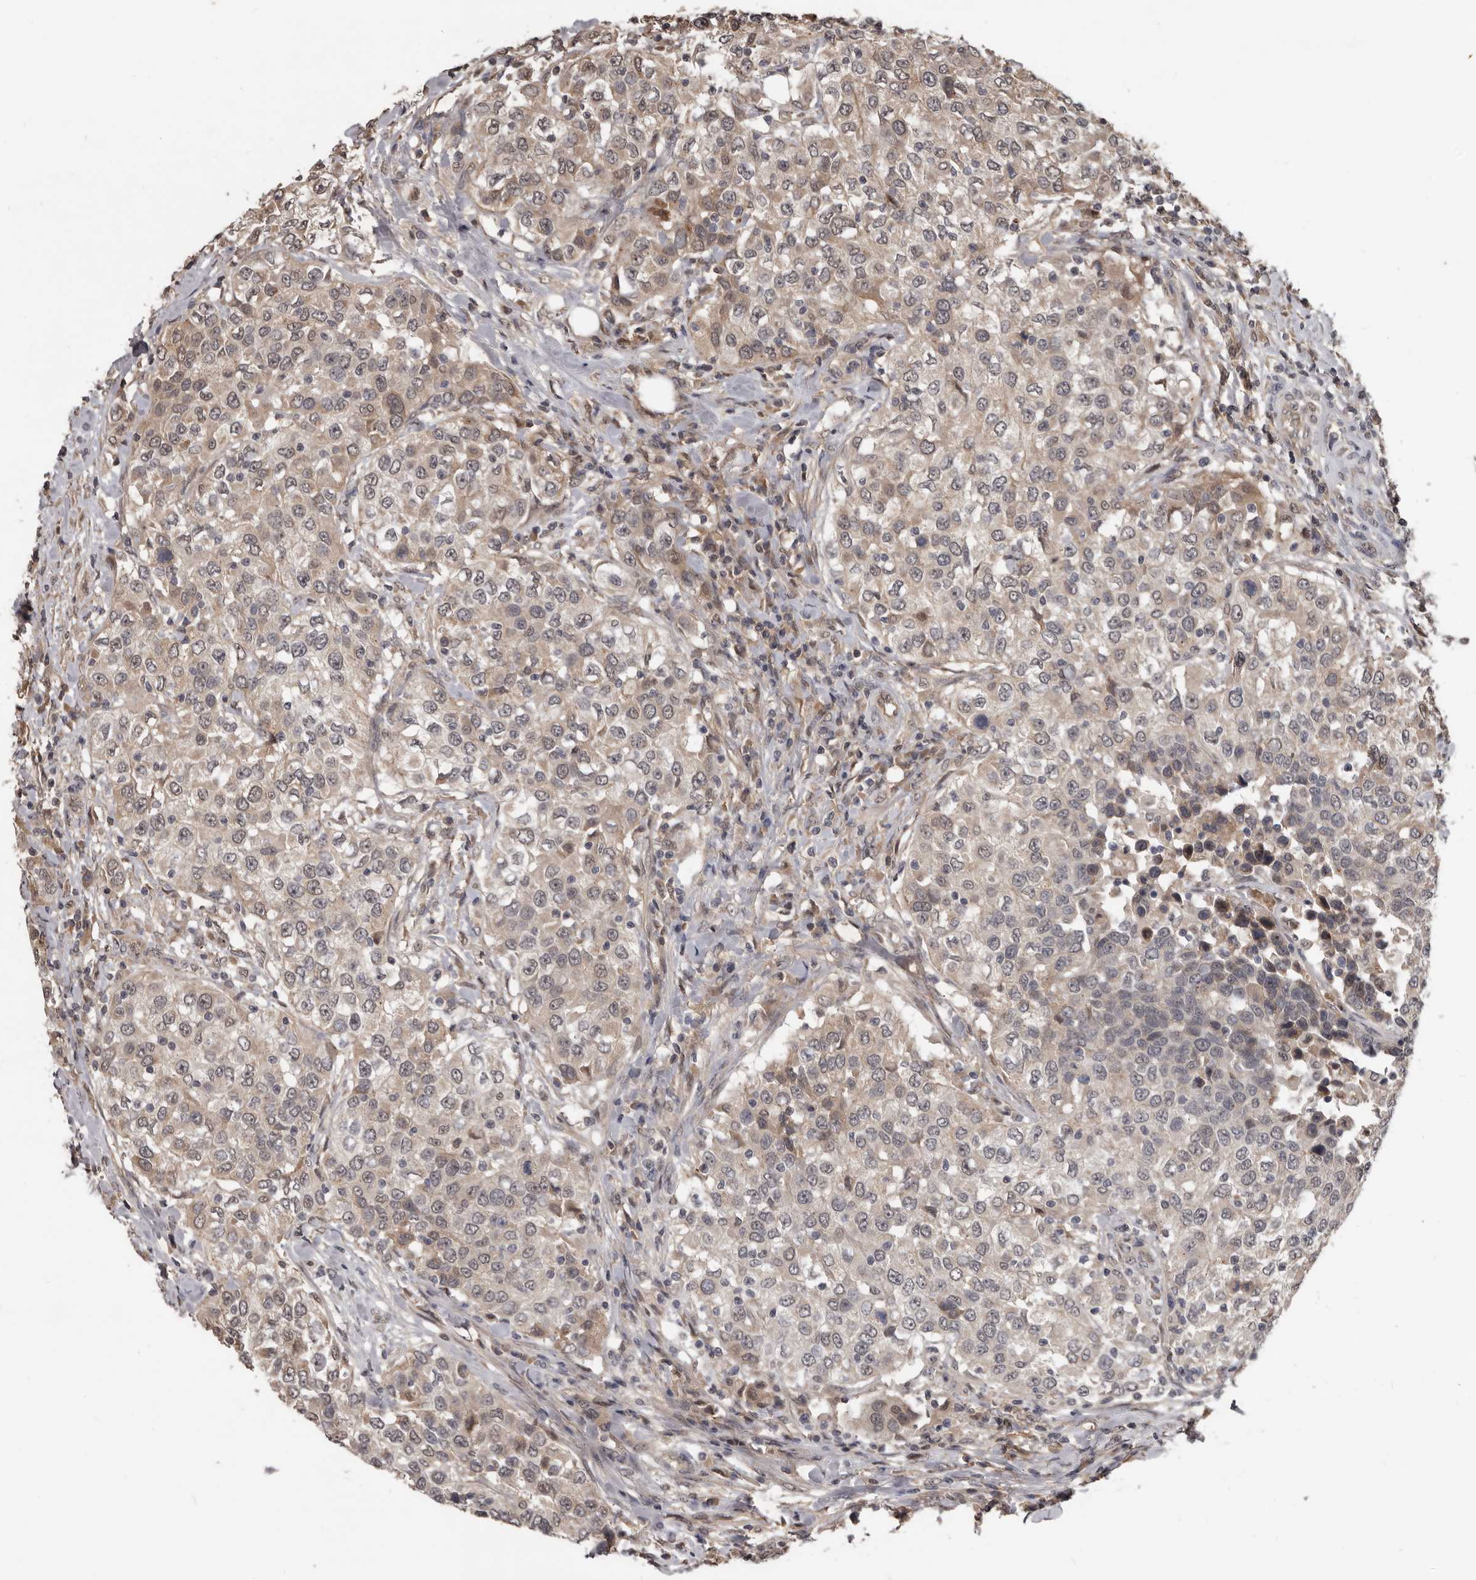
{"staining": {"intensity": "weak", "quantity": "25%-75%", "location": "cytoplasmic/membranous"}, "tissue": "urothelial cancer", "cell_type": "Tumor cells", "image_type": "cancer", "snomed": [{"axis": "morphology", "description": "Urothelial carcinoma, High grade"}, {"axis": "topography", "description": "Urinary bladder"}], "caption": "This histopathology image reveals immunohistochemistry staining of urothelial carcinoma (high-grade), with low weak cytoplasmic/membranous staining in approximately 25%-75% of tumor cells.", "gene": "AHR", "patient": {"sex": "female", "age": 80}}